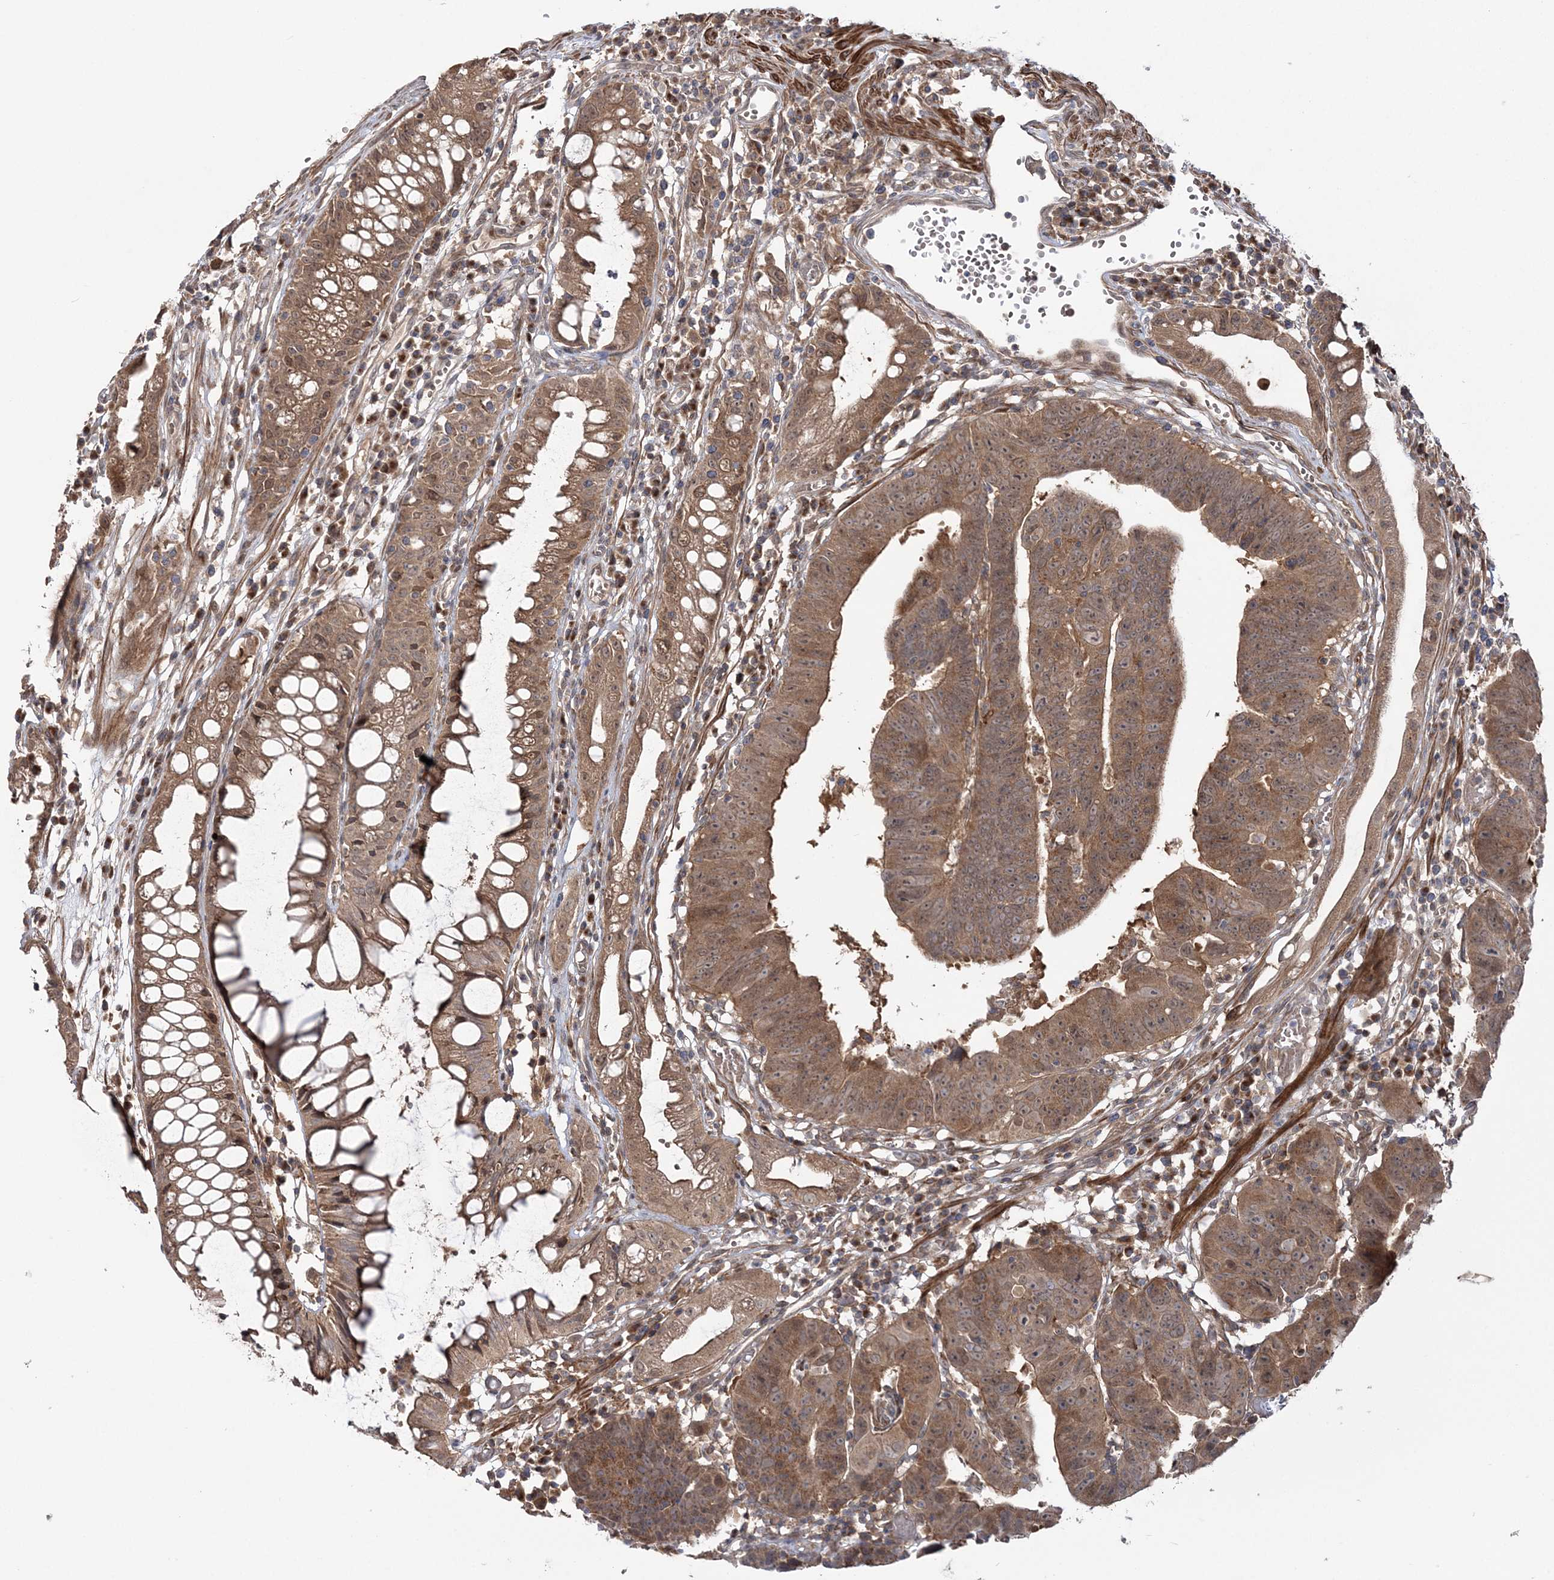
{"staining": {"intensity": "moderate", "quantity": ">75%", "location": "cytoplasmic/membranous"}, "tissue": "colorectal cancer", "cell_type": "Tumor cells", "image_type": "cancer", "snomed": [{"axis": "morphology", "description": "Adenocarcinoma, NOS"}, {"axis": "topography", "description": "Rectum"}], "caption": "An image of human colorectal cancer (adenocarcinoma) stained for a protein reveals moderate cytoplasmic/membranous brown staining in tumor cells.", "gene": "MOCS2", "patient": {"sex": "female", "age": 65}}